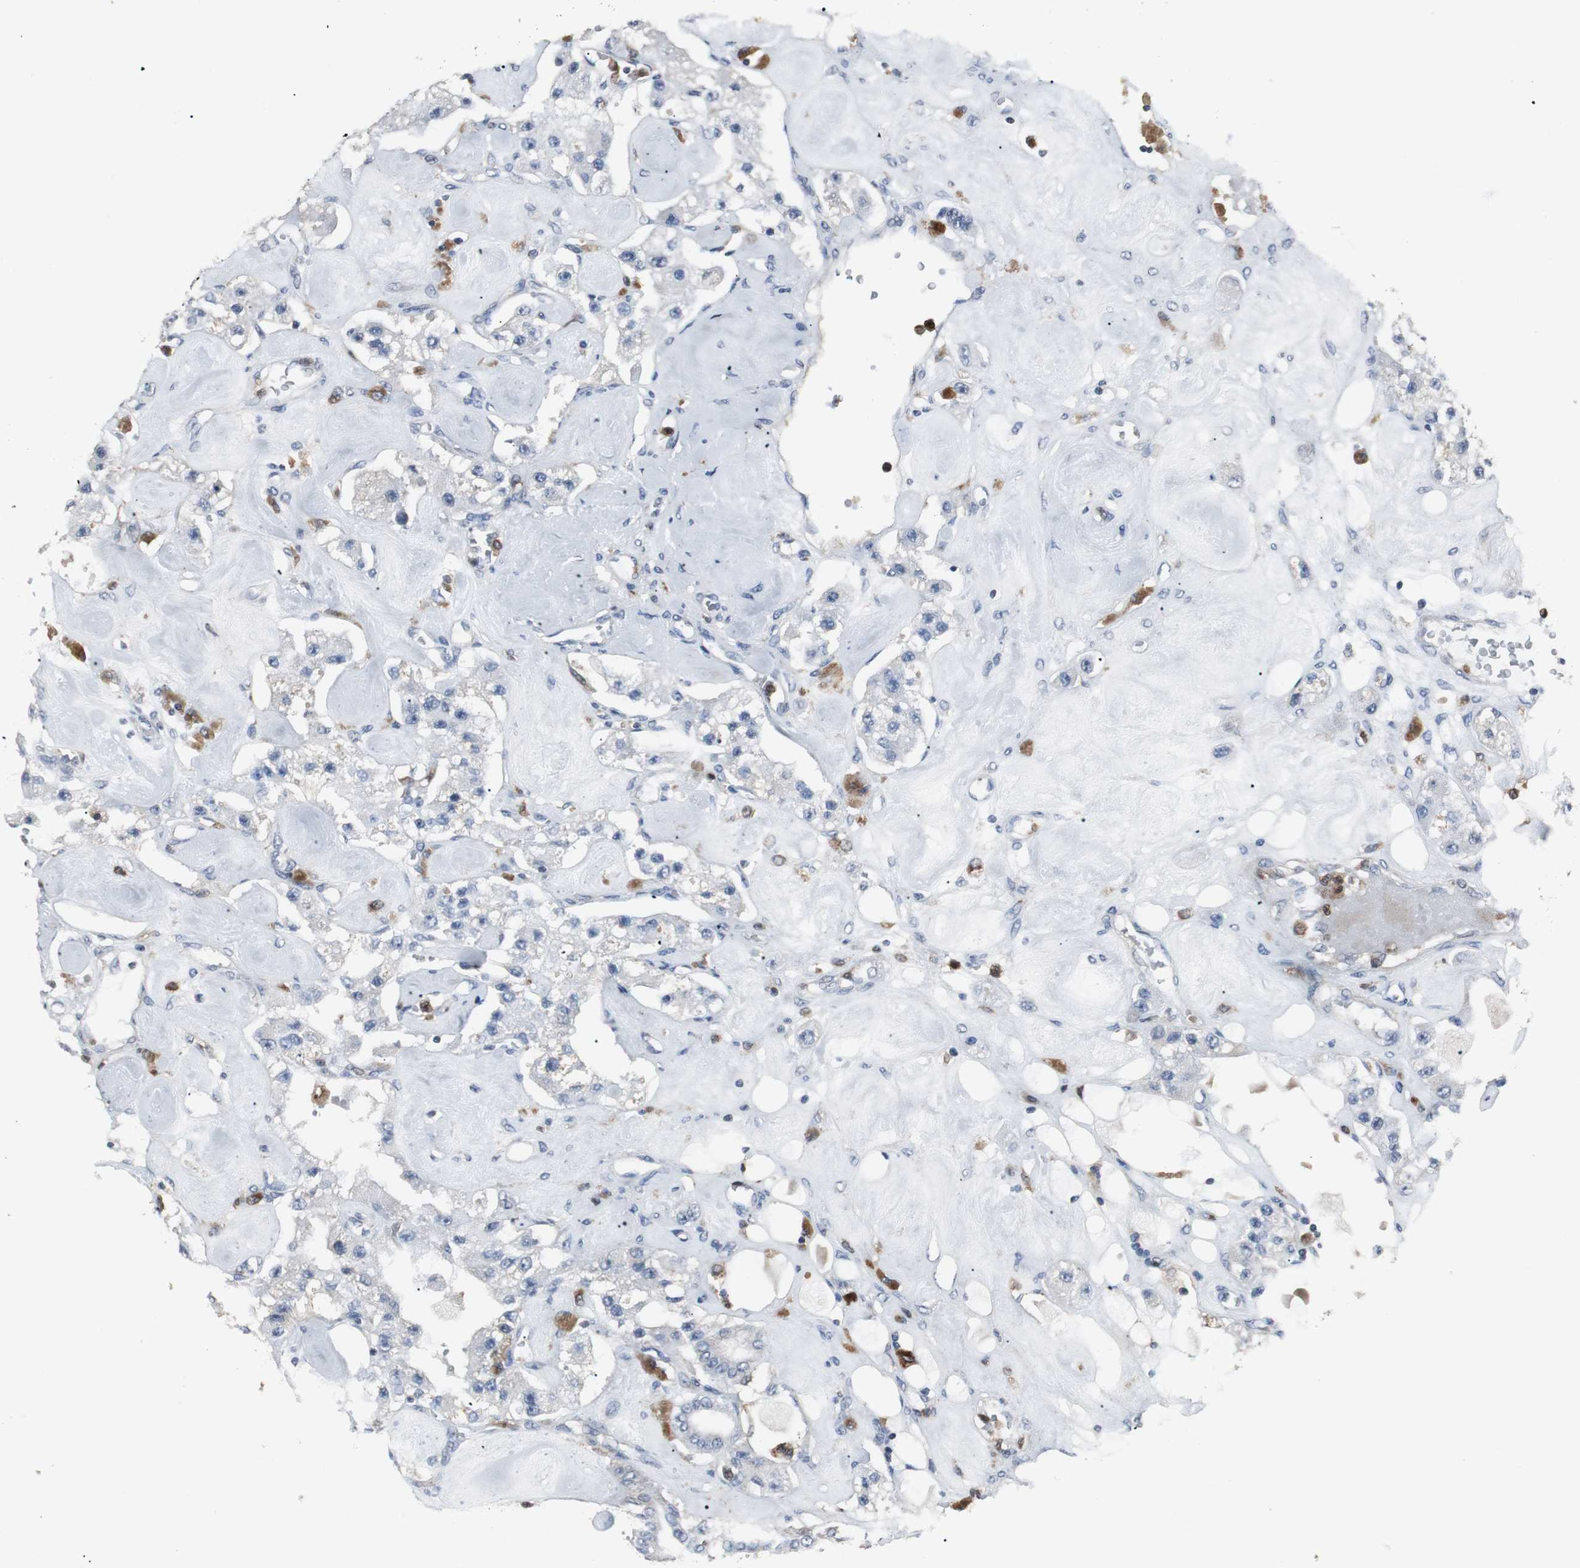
{"staining": {"intensity": "negative", "quantity": "none", "location": "none"}, "tissue": "carcinoid", "cell_type": "Tumor cells", "image_type": "cancer", "snomed": [{"axis": "morphology", "description": "Carcinoid, malignant, NOS"}, {"axis": "topography", "description": "Pancreas"}], "caption": "Carcinoid was stained to show a protein in brown. There is no significant expression in tumor cells. (DAB (3,3'-diaminobenzidine) immunohistochemistry visualized using brightfield microscopy, high magnification).", "gene": "NCF2", "patient": {"sex": "male", "age": 41}}